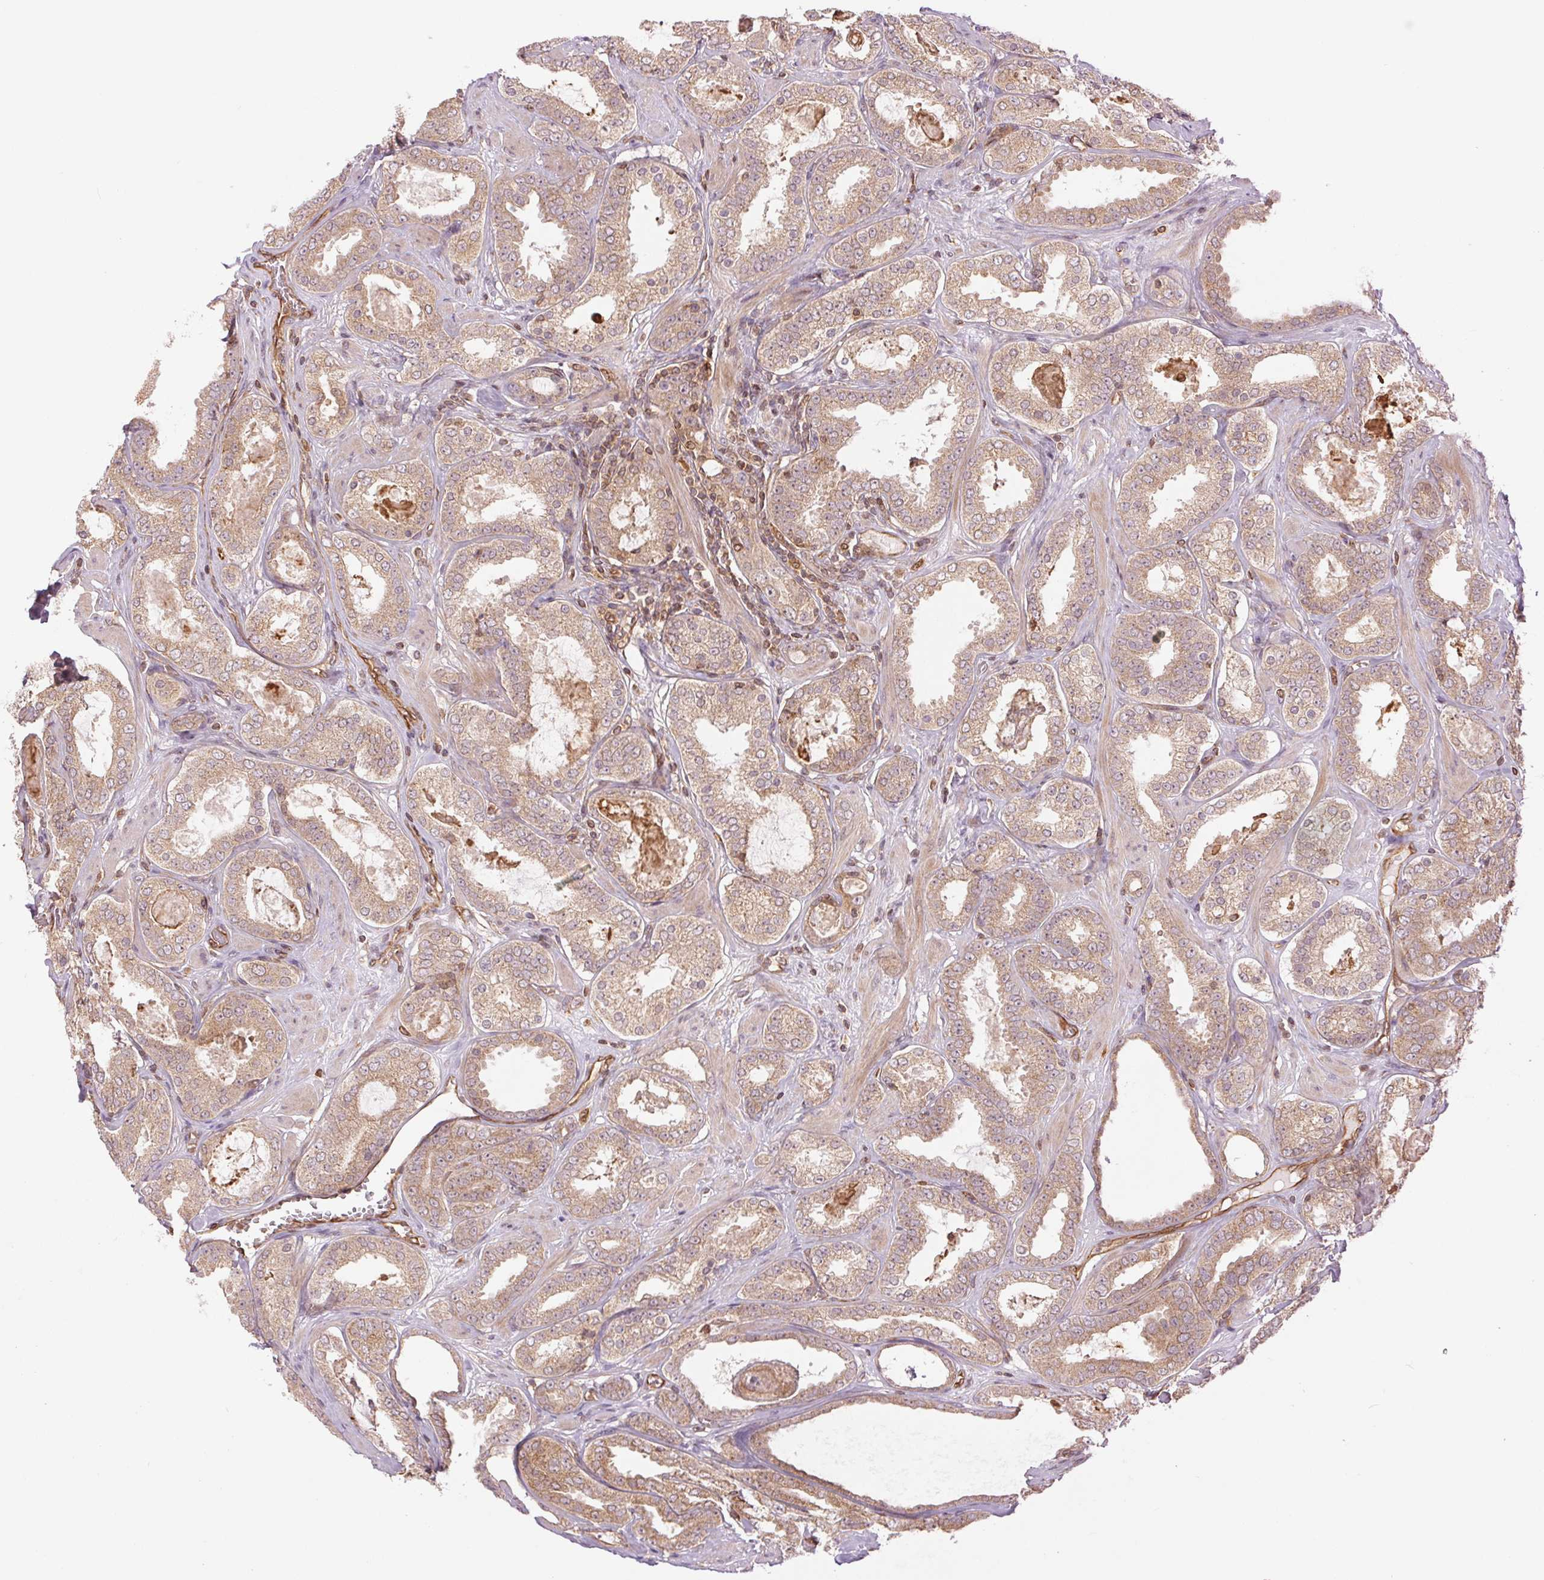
{"staining": {"intensity": "weak", "quantity": ">75%", "location": "cytoplasmic/membranous"}, "tissue": "prostate cancer", "cell_type": "Tumor cells", "image_type": "cancer", "snomed": [{"axis": "morphology", "description": "Adenocarcinoma, High grade"}, {"axis": "topography", "description": "Prostate"}], "caption": "Protein expression analysis of adenocarcinoma (high-grade) (prostate) displays weak cytoplasmic/membranous expression in approximately >75% of tumor cells.", "gene": "STARD7", "patient": {"sex": "male", "age": 63}}